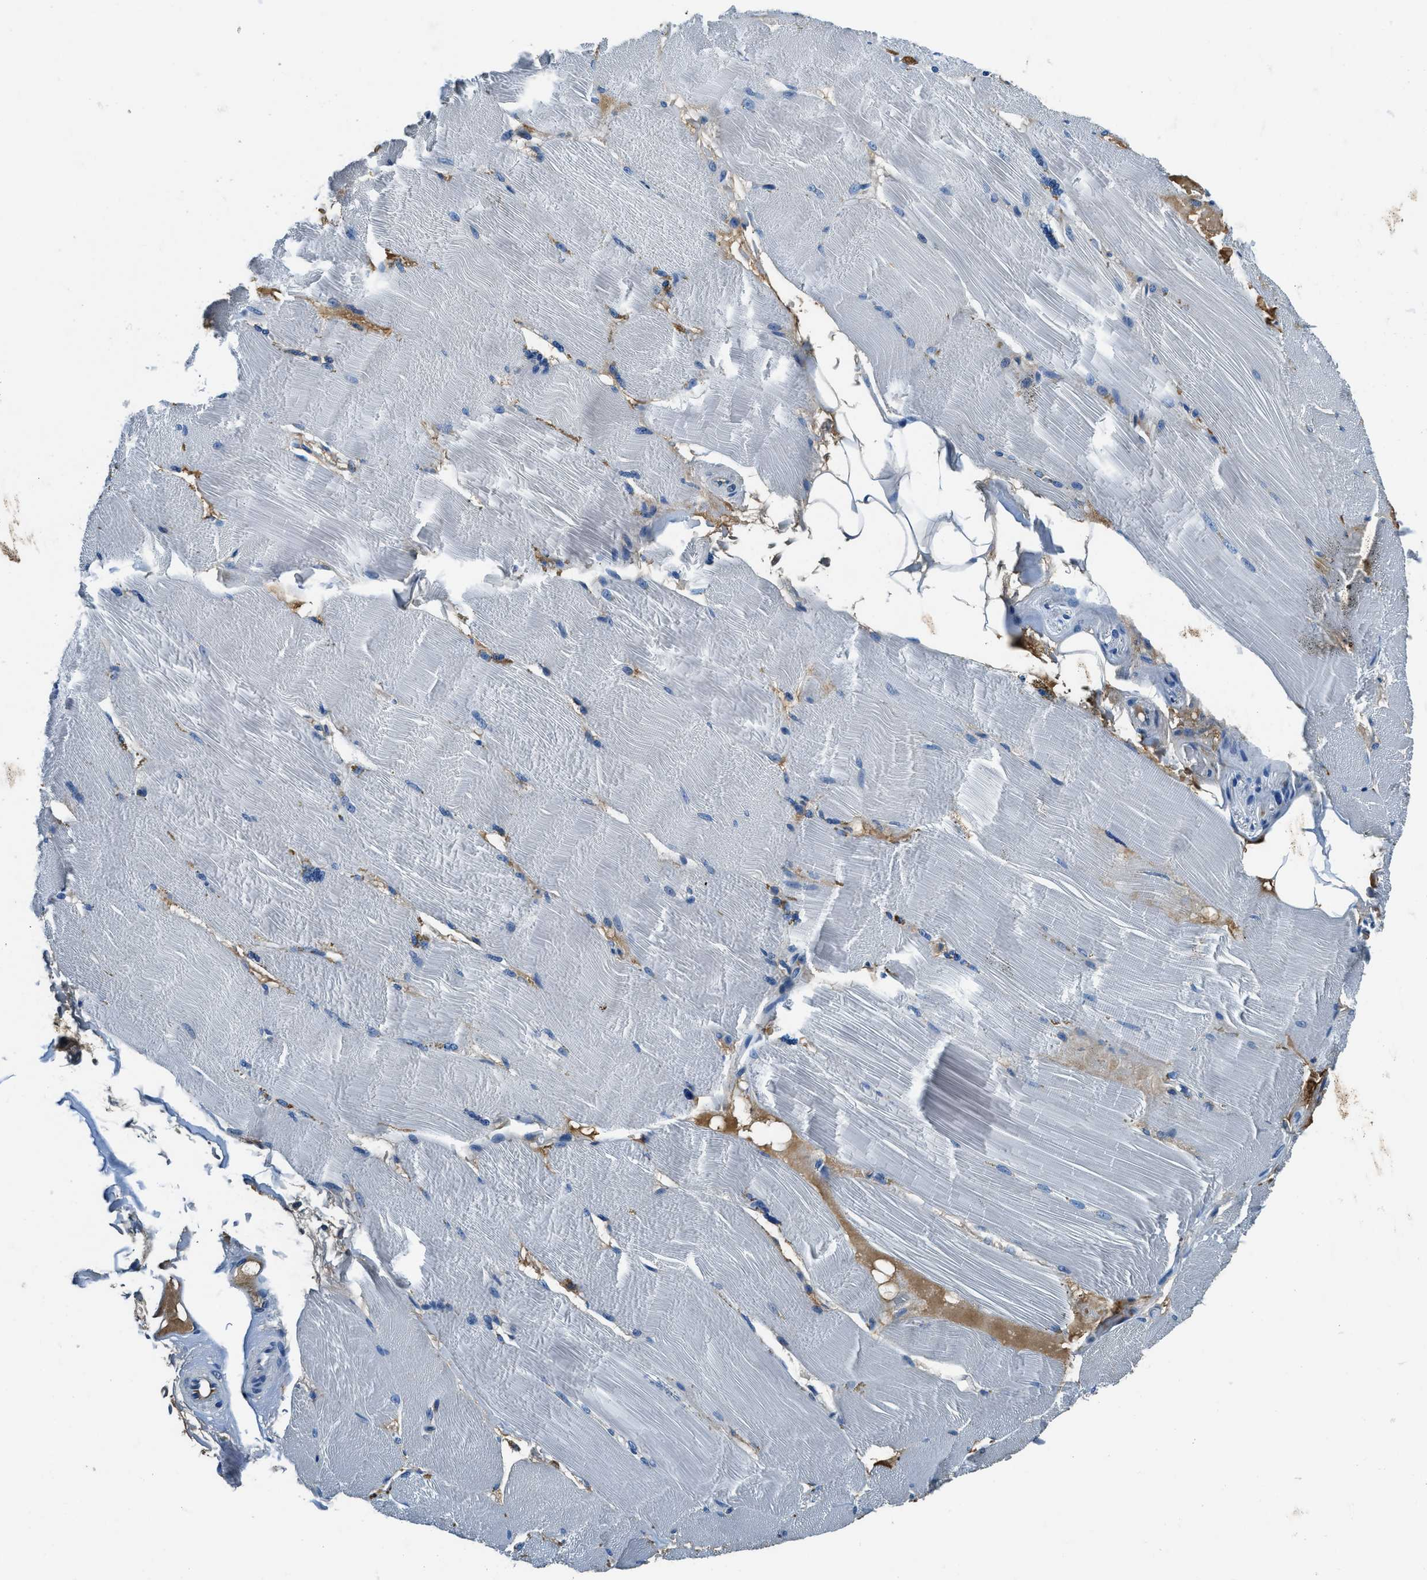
{"staining": {"intensity": "negative", "quantity": "none", "location": "none"}, "tissue": "skeletal muscle", "cell_type": "Myocytes", "image_type": "normal", "snomed": [{"axis": "morphology", "description": "Normal tissue, NOS"}, {"axis": "topography", "description": "Skin"}, {"axis": "topography", "description": "Skeletal muscle"}], "caption": "Myocytes are negative for protein expression in unremarkable human skeletal muscle.", "gene": "TMEM186", "patient": {"sex": "male", "age": 83}}